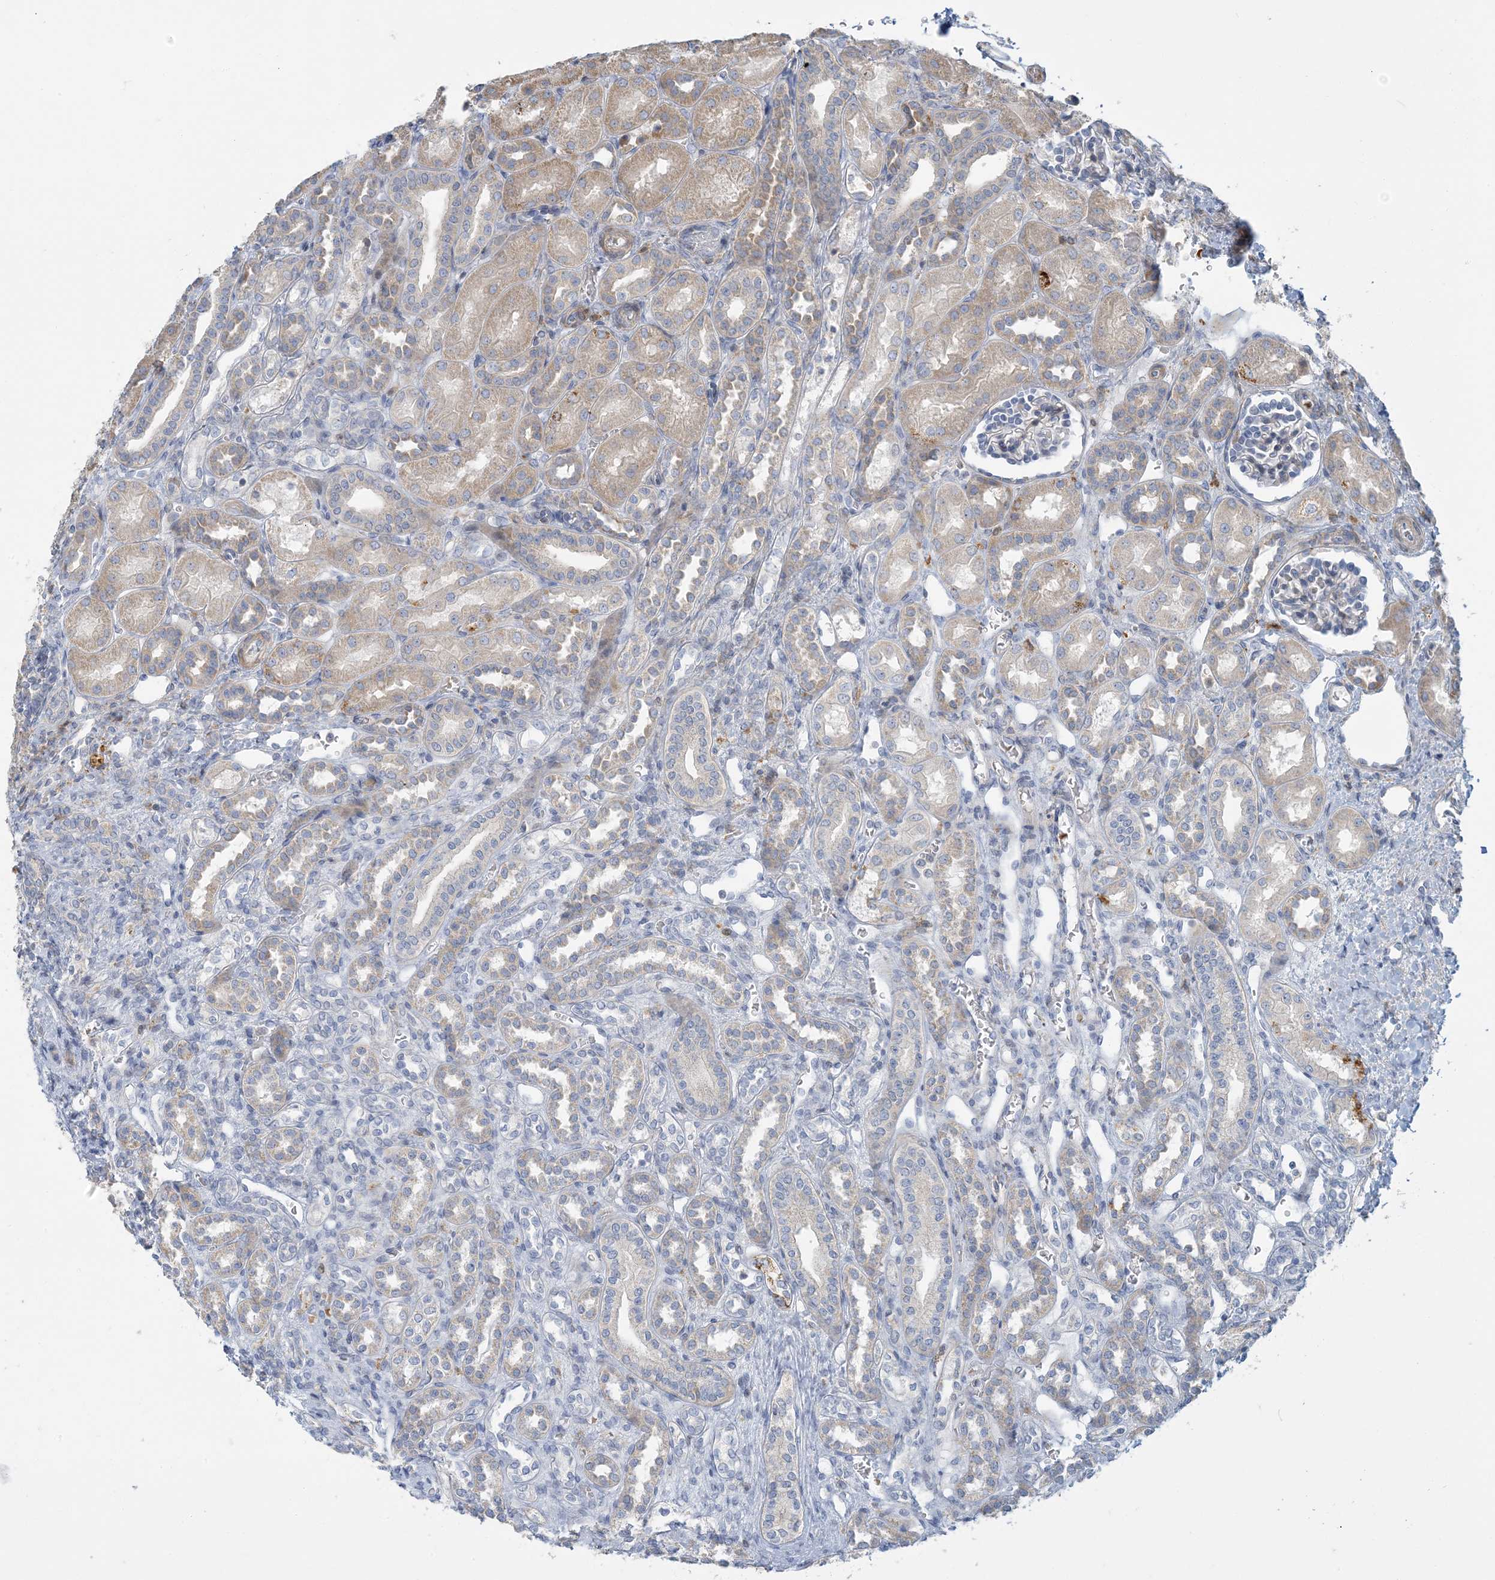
{"staining": {"intensity": "negative", "quantity": "none", "location": "none"}, "tissue": "kidney", "cell_type": "Cells in glomeruli", "image_type": "normal", "snomed": [{"axis": "morphology", "description": "Normal tissue, NOS"}, {"axis": "morphology", "description": "Neoplasm, malignant, NOS"}, {"axis": "topography", "description": "Kidney"}], "caption": "IHC micrograph of normal kidney: kidney stained with DAB exhibits no significant protein expression in cells in glomeruli. Nuclei are stained in blue.", "gene": "LTN1", "patient": {"sex": "female", "age": 1}}